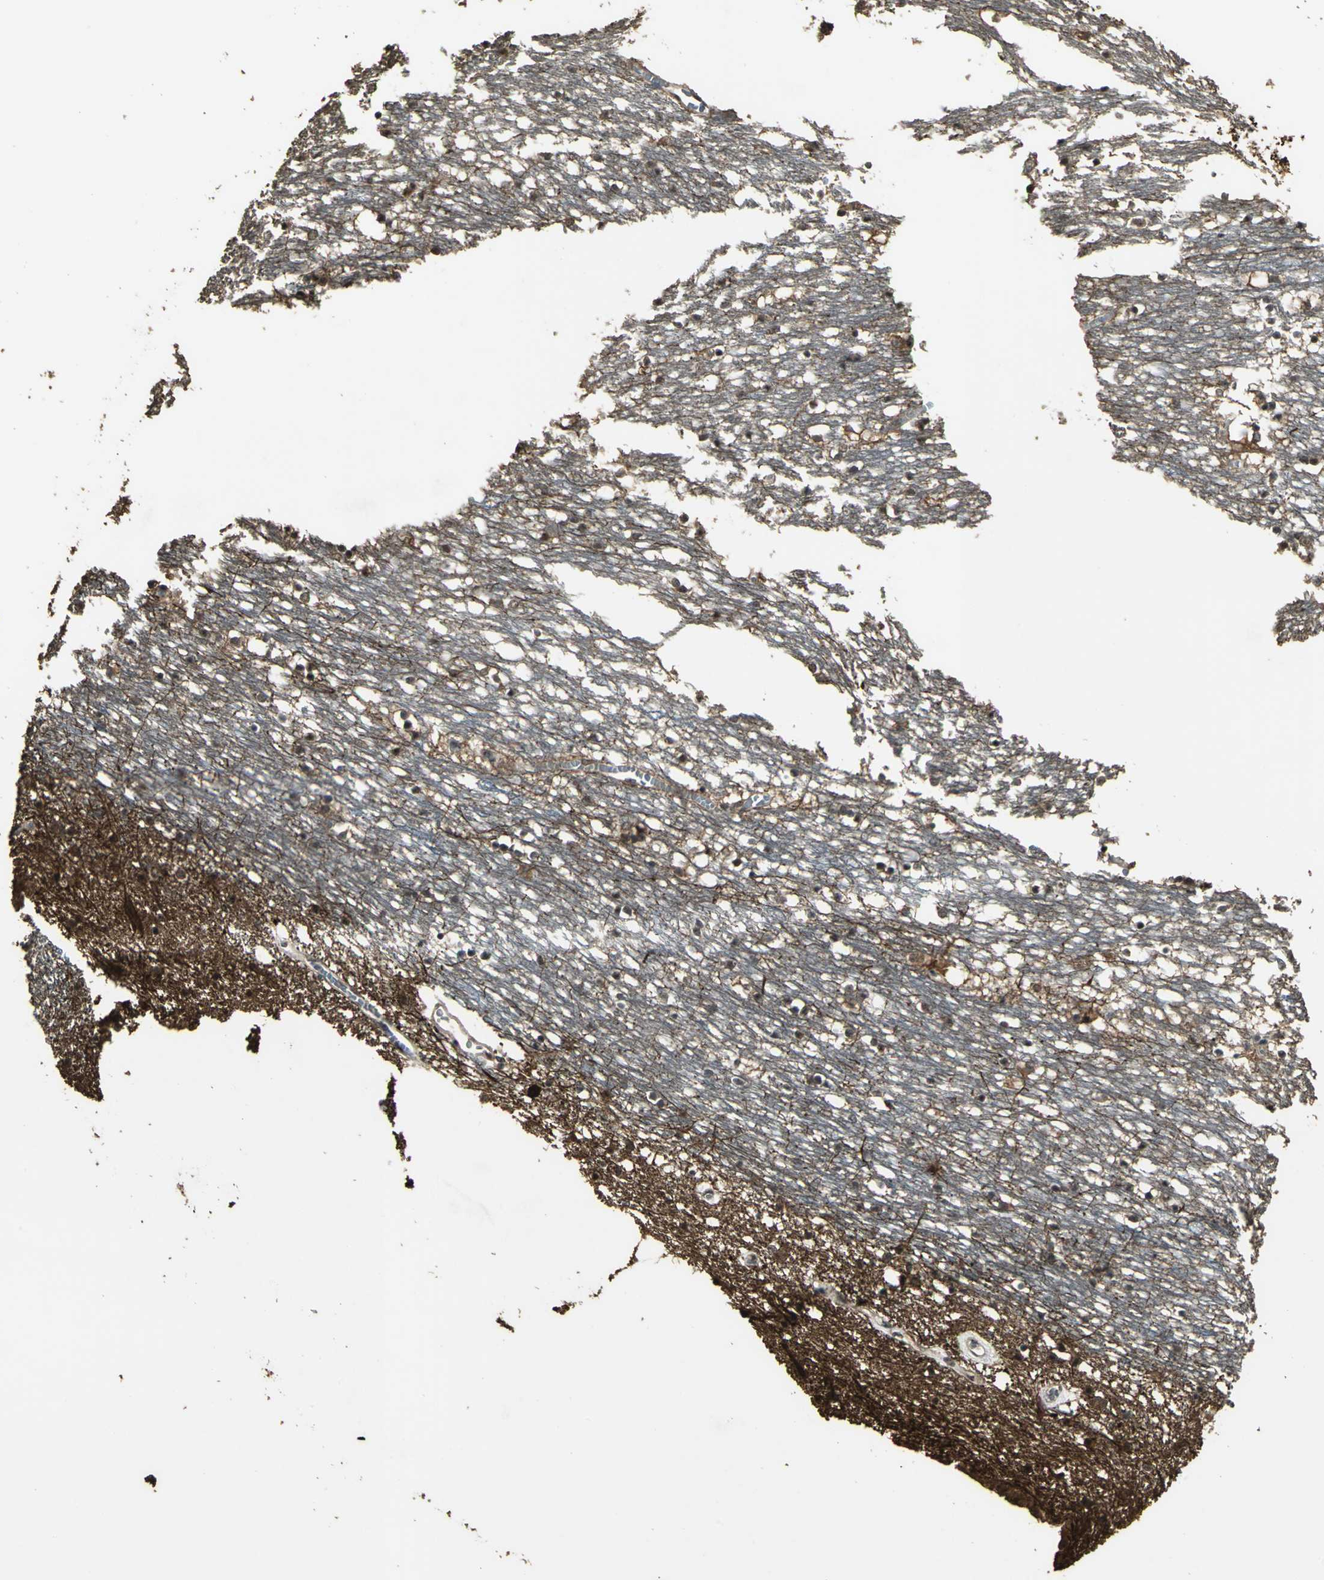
{"staining": {"intensity": "negative", "quantity": "none", "location": "none"}, "tissue": "caudate", "cell_type": "Glial cells", "image_type": "normal", "snomed": [{"axis": "morphology", "description": "Normal tissue, NOS"}, {"axis": "topography", "description": "Lateral ventricle wall"}], "caption": "High magnification brightfield microscopy of normal caudate stained with DAB (brown) and counterstained with hematoxylin (blue): glial cells show no significant positivity.", "gene": "UCHL5", "patient": {"sex": "male", "age": 45}}